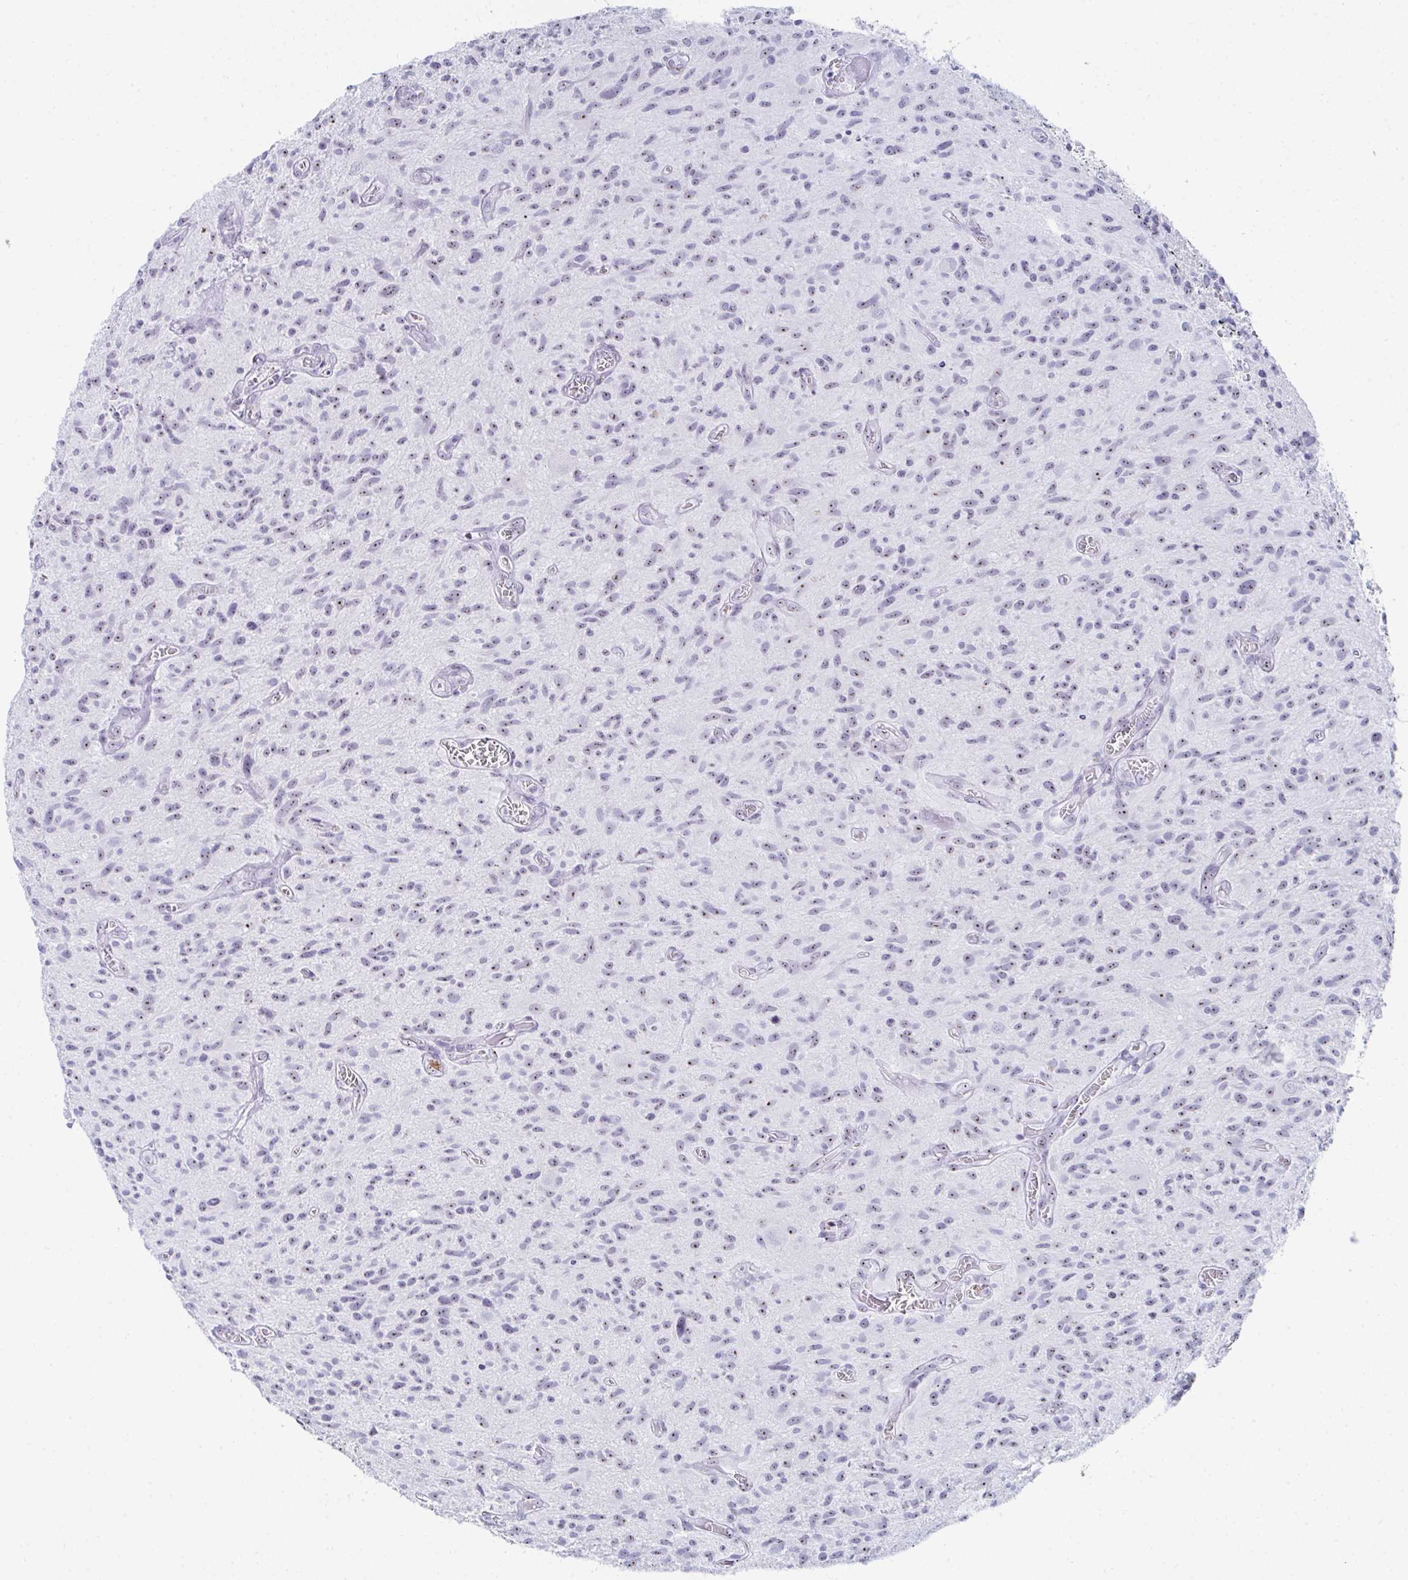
{"staining": {"intensity": "weak", "quantity": ">75%", "location": "nuclear"}, "tissue": "glioma", "cell_type": "Tumor cells", "image_type": "cancer", "snomed": [{"axis": "morphology", "description": "Glioma, malignant, High grade"}, {"axis": "topography", "description": "Brain"}], "caption": "IHC (DAB) staining of glioma reveals weak nuclear protein staining in about >75% of tumor cells. The protein is shown in brown color, while the nuclei are stained blue.", "gene": "NOP10", "patient": {"sex": "male", "age": 75}}